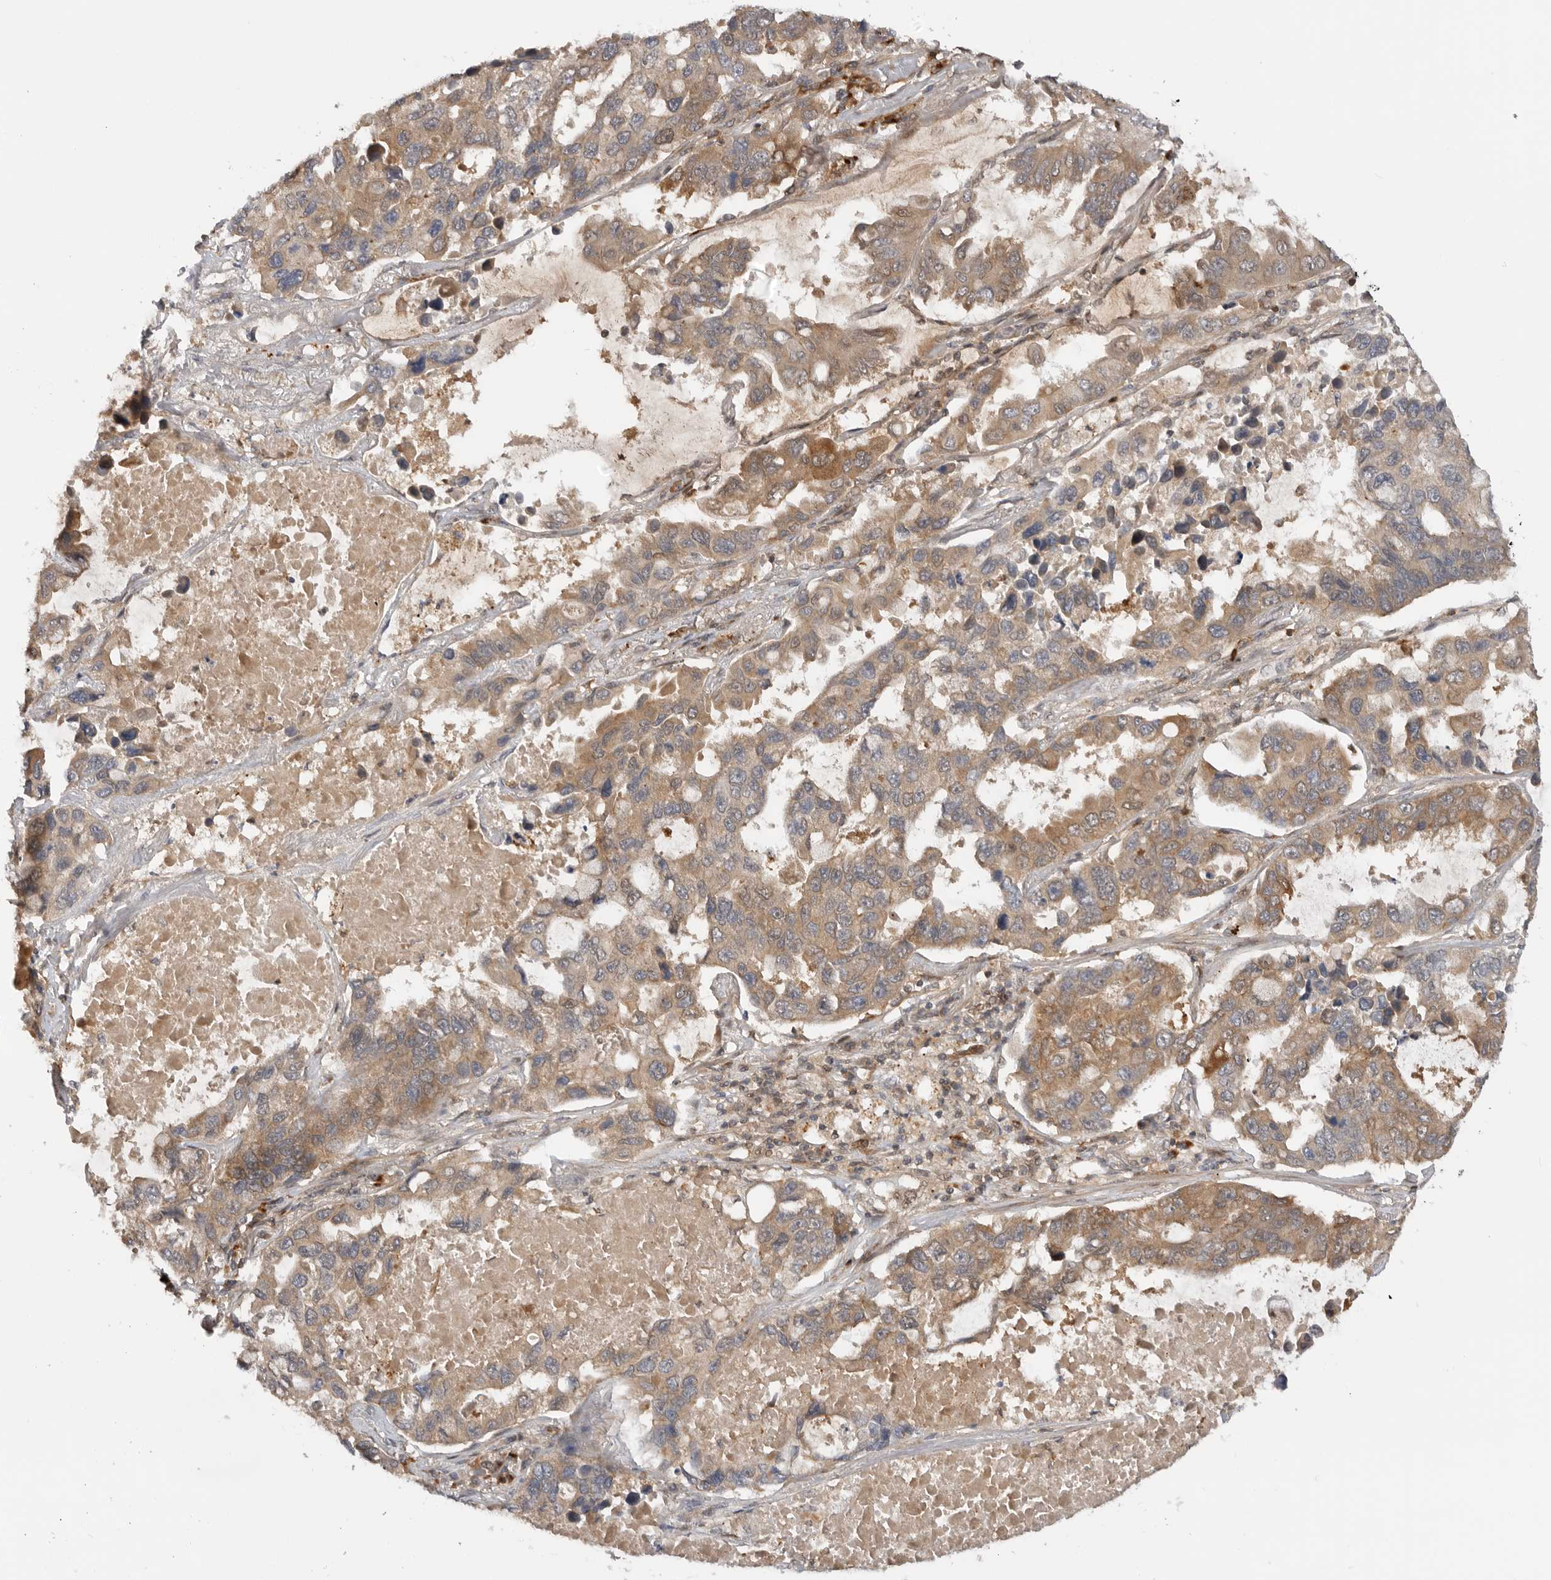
{"staining": {"intensity": "moderate", "quantity": ">75%", "location": "cytoplasmic/membranous,nuclear"}, "tissue": "lung cancer", "cell_type": "Tumor cells", "image_type": "cancer", "snomed": [{"axis": "morphology", "description": "Adenocarcinoma, NOS"}, {"axis": "topography", "description": "Lung"}], "caption": "Protein expression analysis of human lung cancer (adenocarcinoma) reveals moderate cytoplasmic/membranous and nuclear positivity in approximately >75% of tumor cells.", "gene": "DCAF8", "patient": {"sex": "male", "age": 64}}